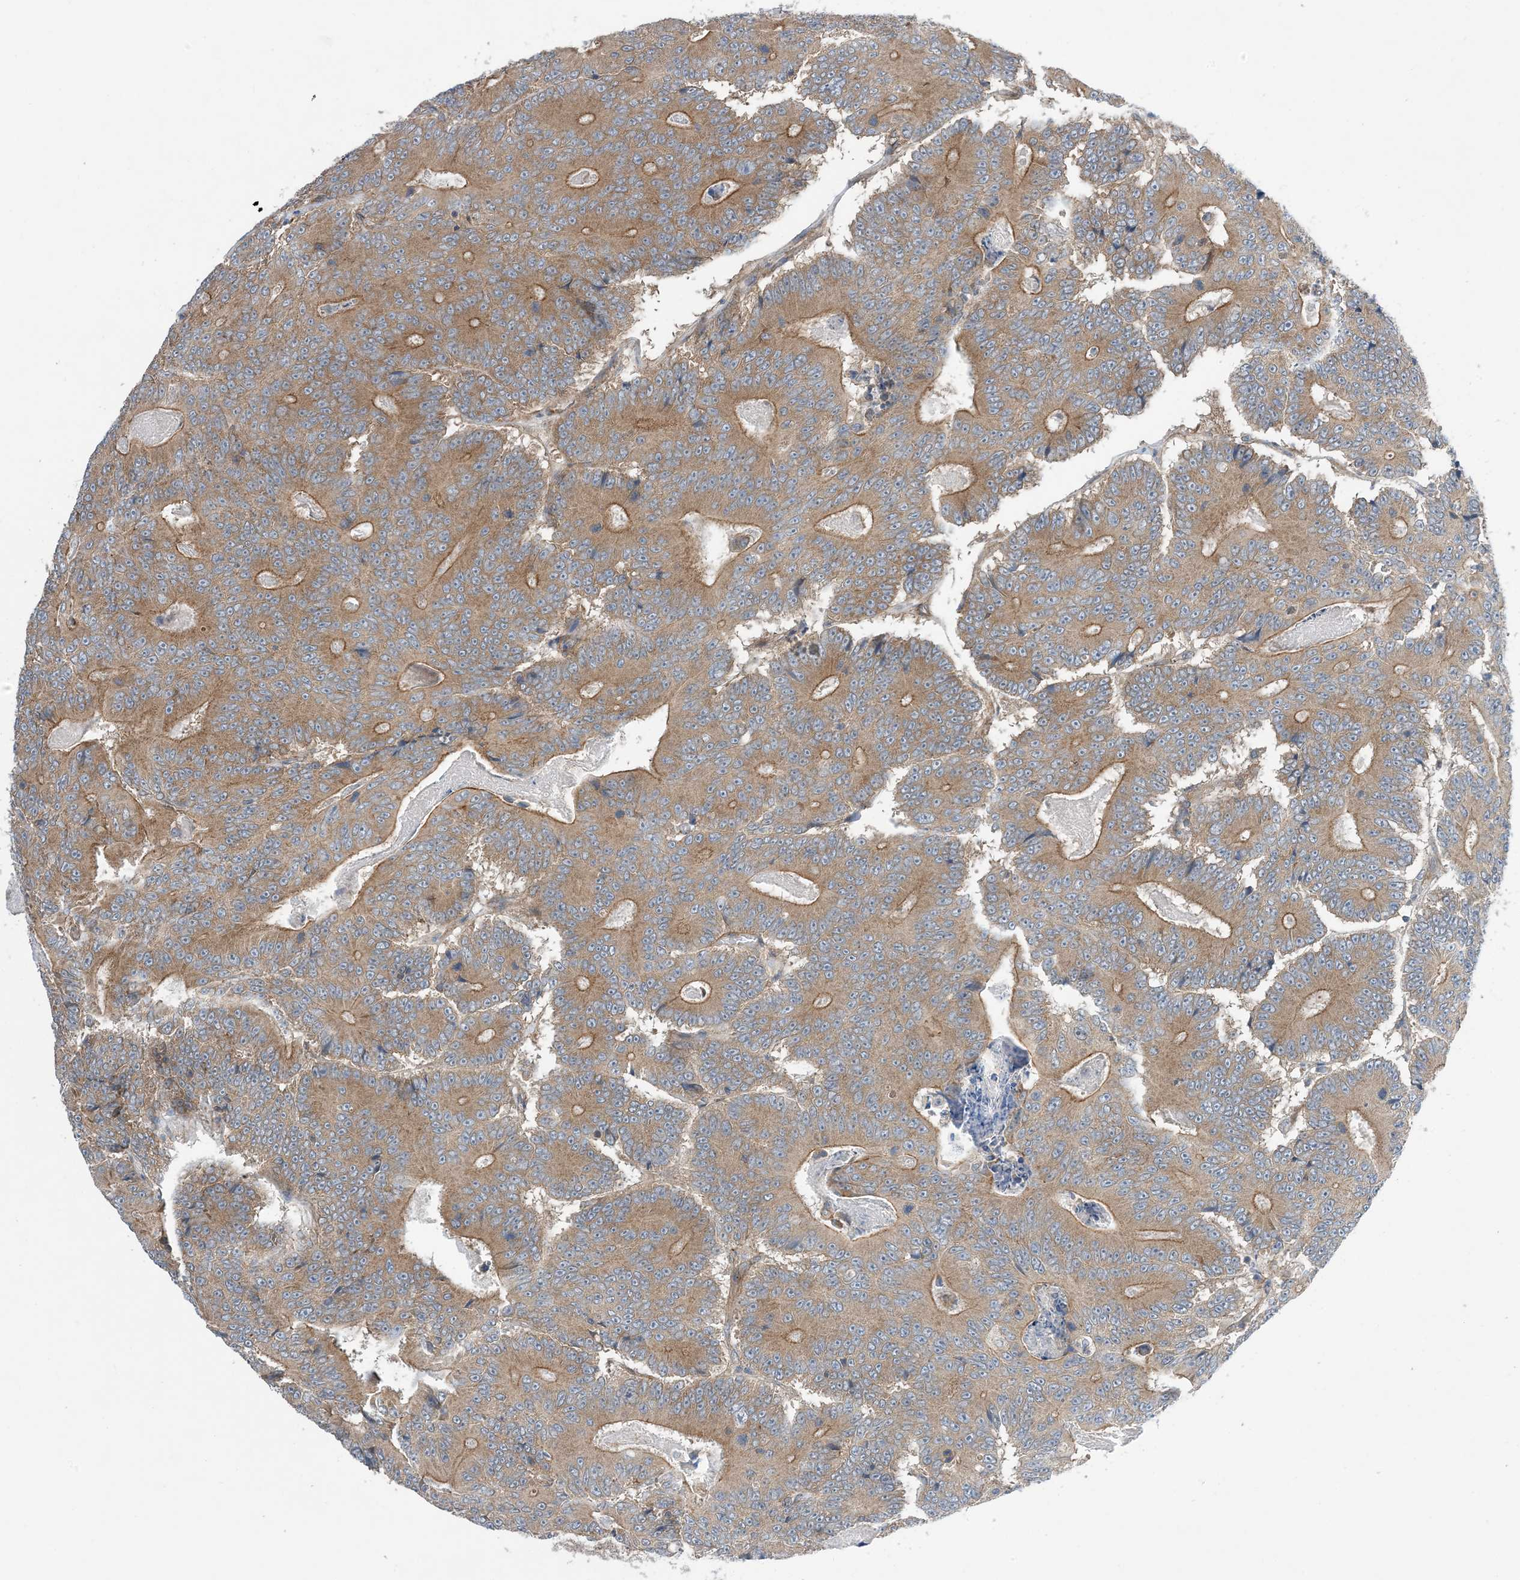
{"staining": {"intensity": "moderate", "quantity": ">75%", "location": "cytoplasmic/membranous"}, "tissue": "colorectal cancer", "cell_type": "Tumor cells", "image_type": "cancer", "snomed": [{"axis": "morphology", "description": "Adenocarcinoma, NOS"}, {"axis": "topography", "description": "Colon"}], "caption": "About >75% of tumor cells in human colorectal adenocarcinoma demonstrate moderate cytoplasmic/membranous protein expression as visualized by brown immunohistochemical staining.", "gene": "EHBP1", "patient": {"sex": "male", "age": 83}}